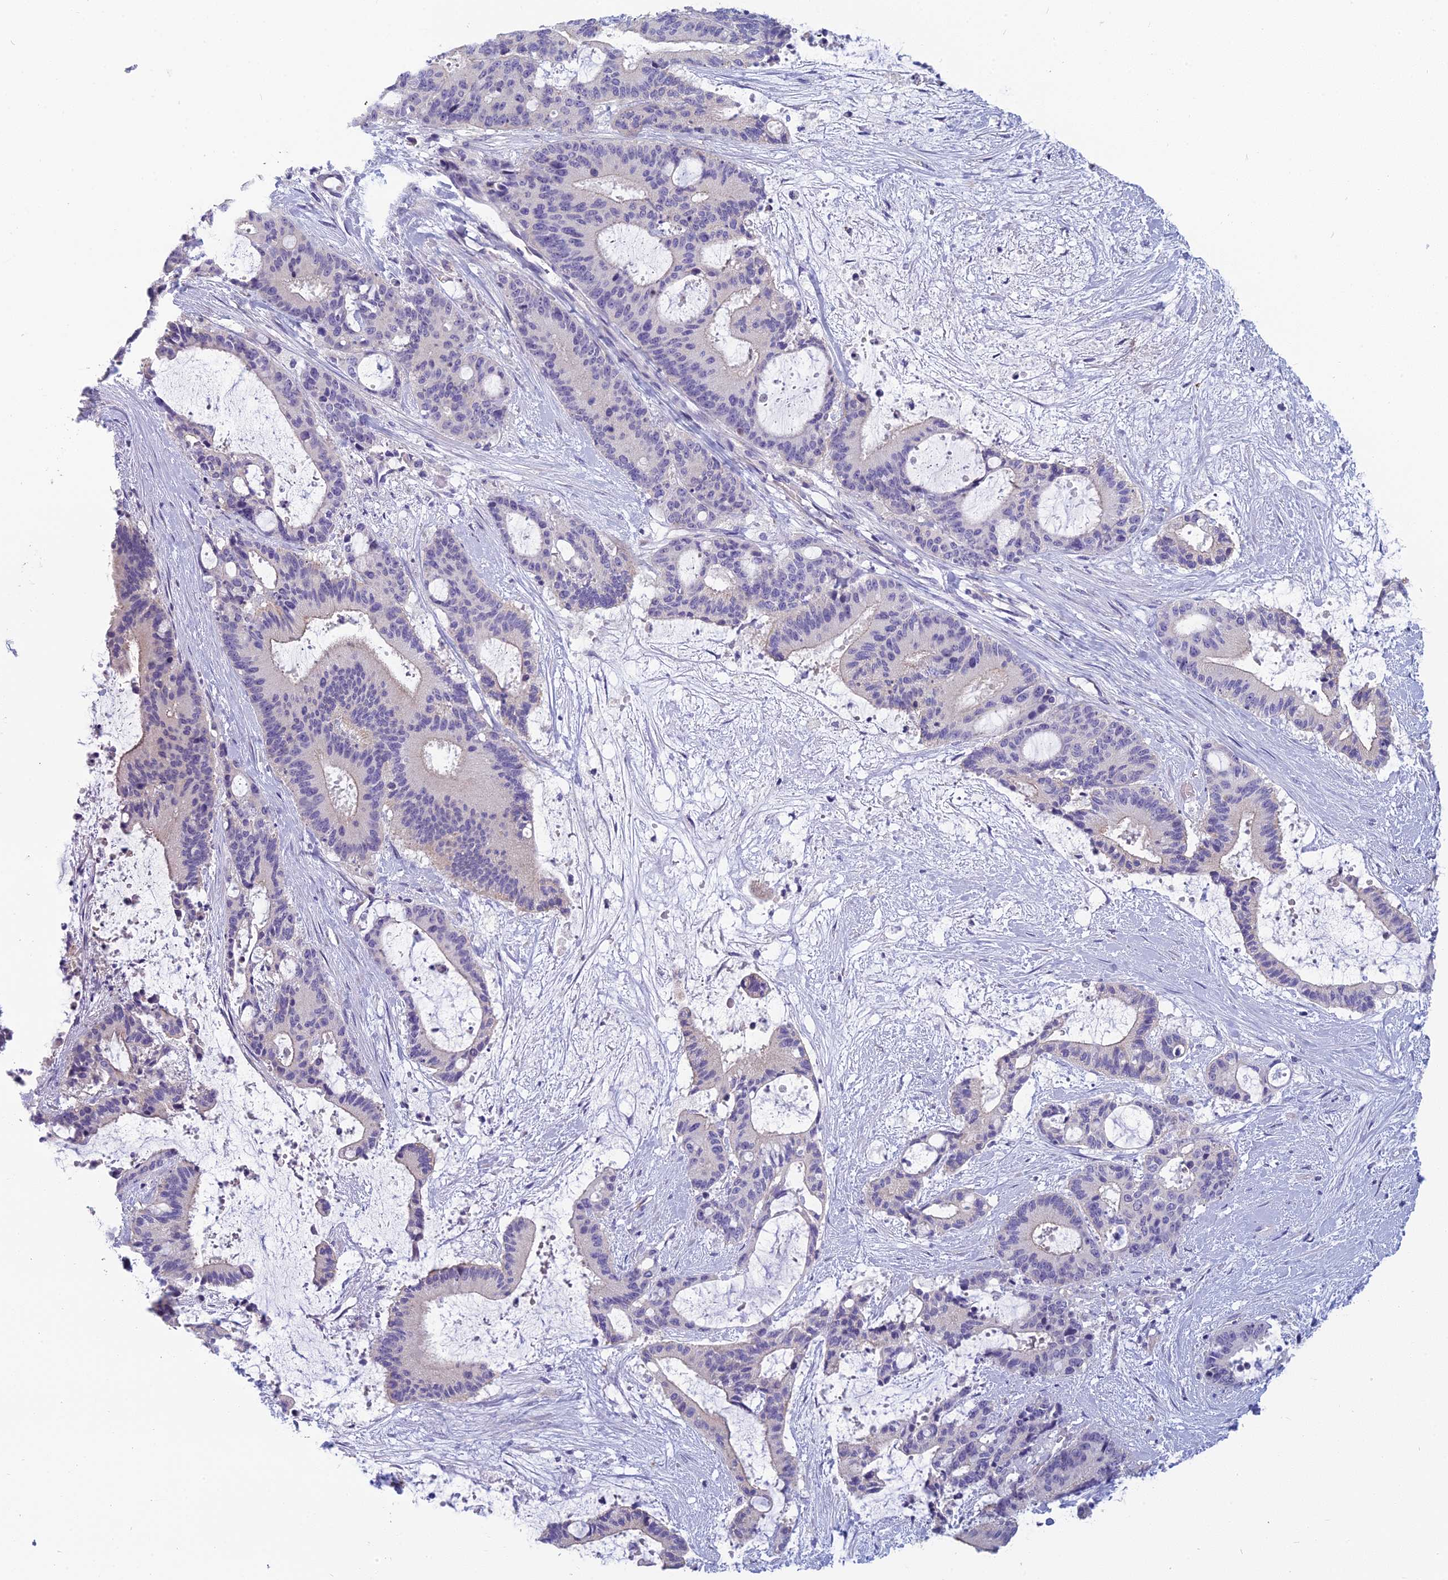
{"staining": {"intensity": "negative", "quantity": "none", "location": "none"}, "tissue": "liver cancer", "cell_type": "Tumor cells", "image_type": "cancer", "snomed": [{"axis": "morphology", "description": "Normal tissue, NOS"}, {"axis": "morphology", "description": "Cholangiocarcinoma"}, {"axis": "topography", "description": "Liver"}, {"axis": "topography", "description": "Peripheral nerve tissue"}], "caption": "Tumor cells are negative for protein expression in human liver cholangiocarcinoma. Brightfield microscopy of immunohistochemistry (IHC) stained with DAB (brown) and hematoxylin (blue), captured at high magnification.", "gene": "RBM41", "patient": {"sex": "female", "age": 73}}